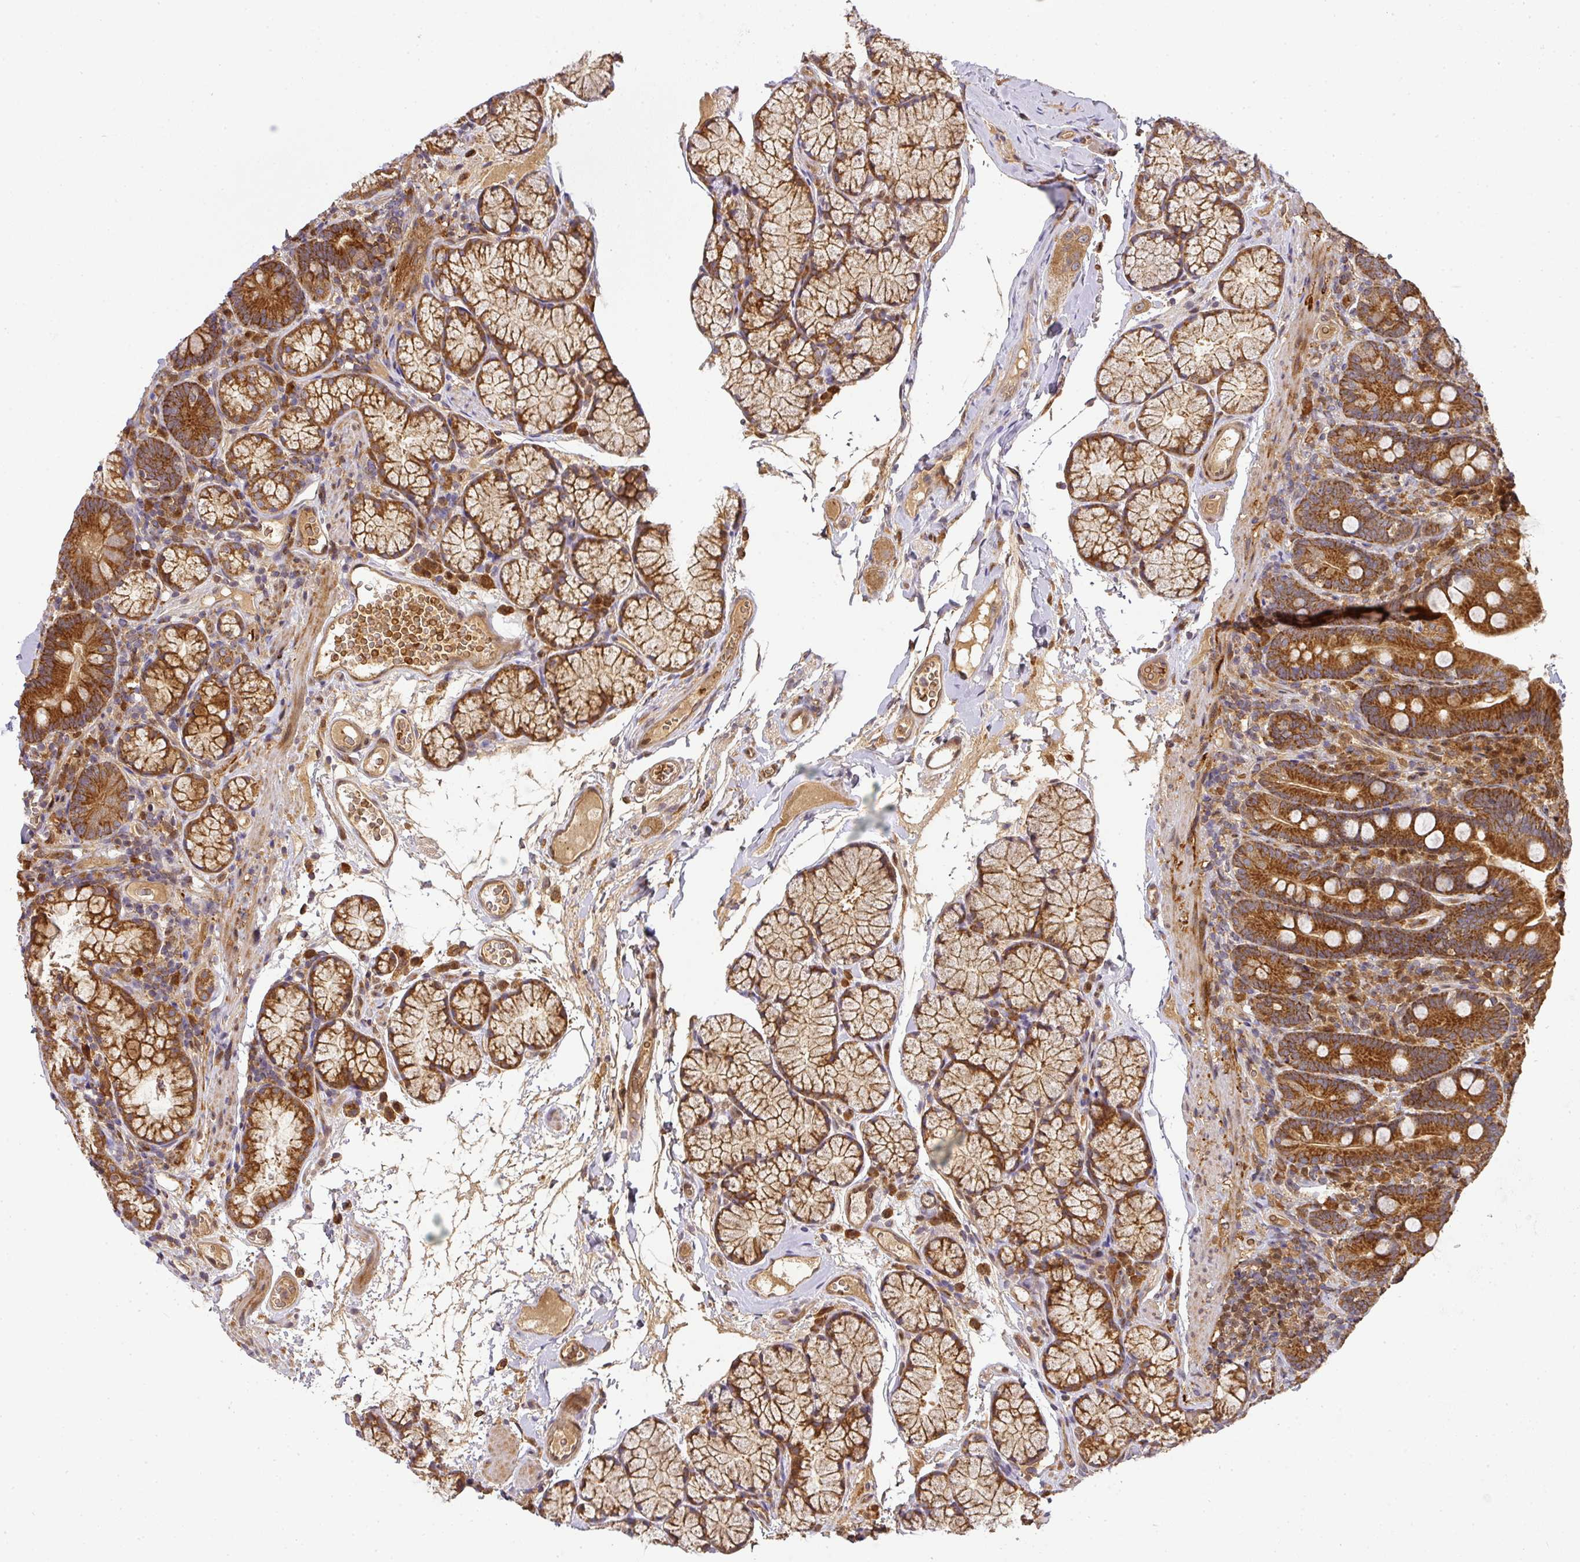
{"staining": {"intensity": "strong", "quantity": ">75%", "location": "cytoplasmic/membranous"}, "tissue": "duodenum", "cell_type": "Glandular cells", "image_type": "normal", "snomed": [{"axis": "morphology", "description": "Normal tissue, NOS"}, {"axis": "topography", "description": "Duodenum"}], "caption": "Immunohistochemistry (IHC) histopathology image of normal duodenum: human duodenum stained using immunohistochemistry (IHC) demonstrates high levels of strong protein expression localized specifically in the cytoplasmic/membranous of glandular cells, appearing as a cytoplasmic/membranous brown color.", "gene": "MALSU1", "patient": {"sex": "female", "age": 67}}